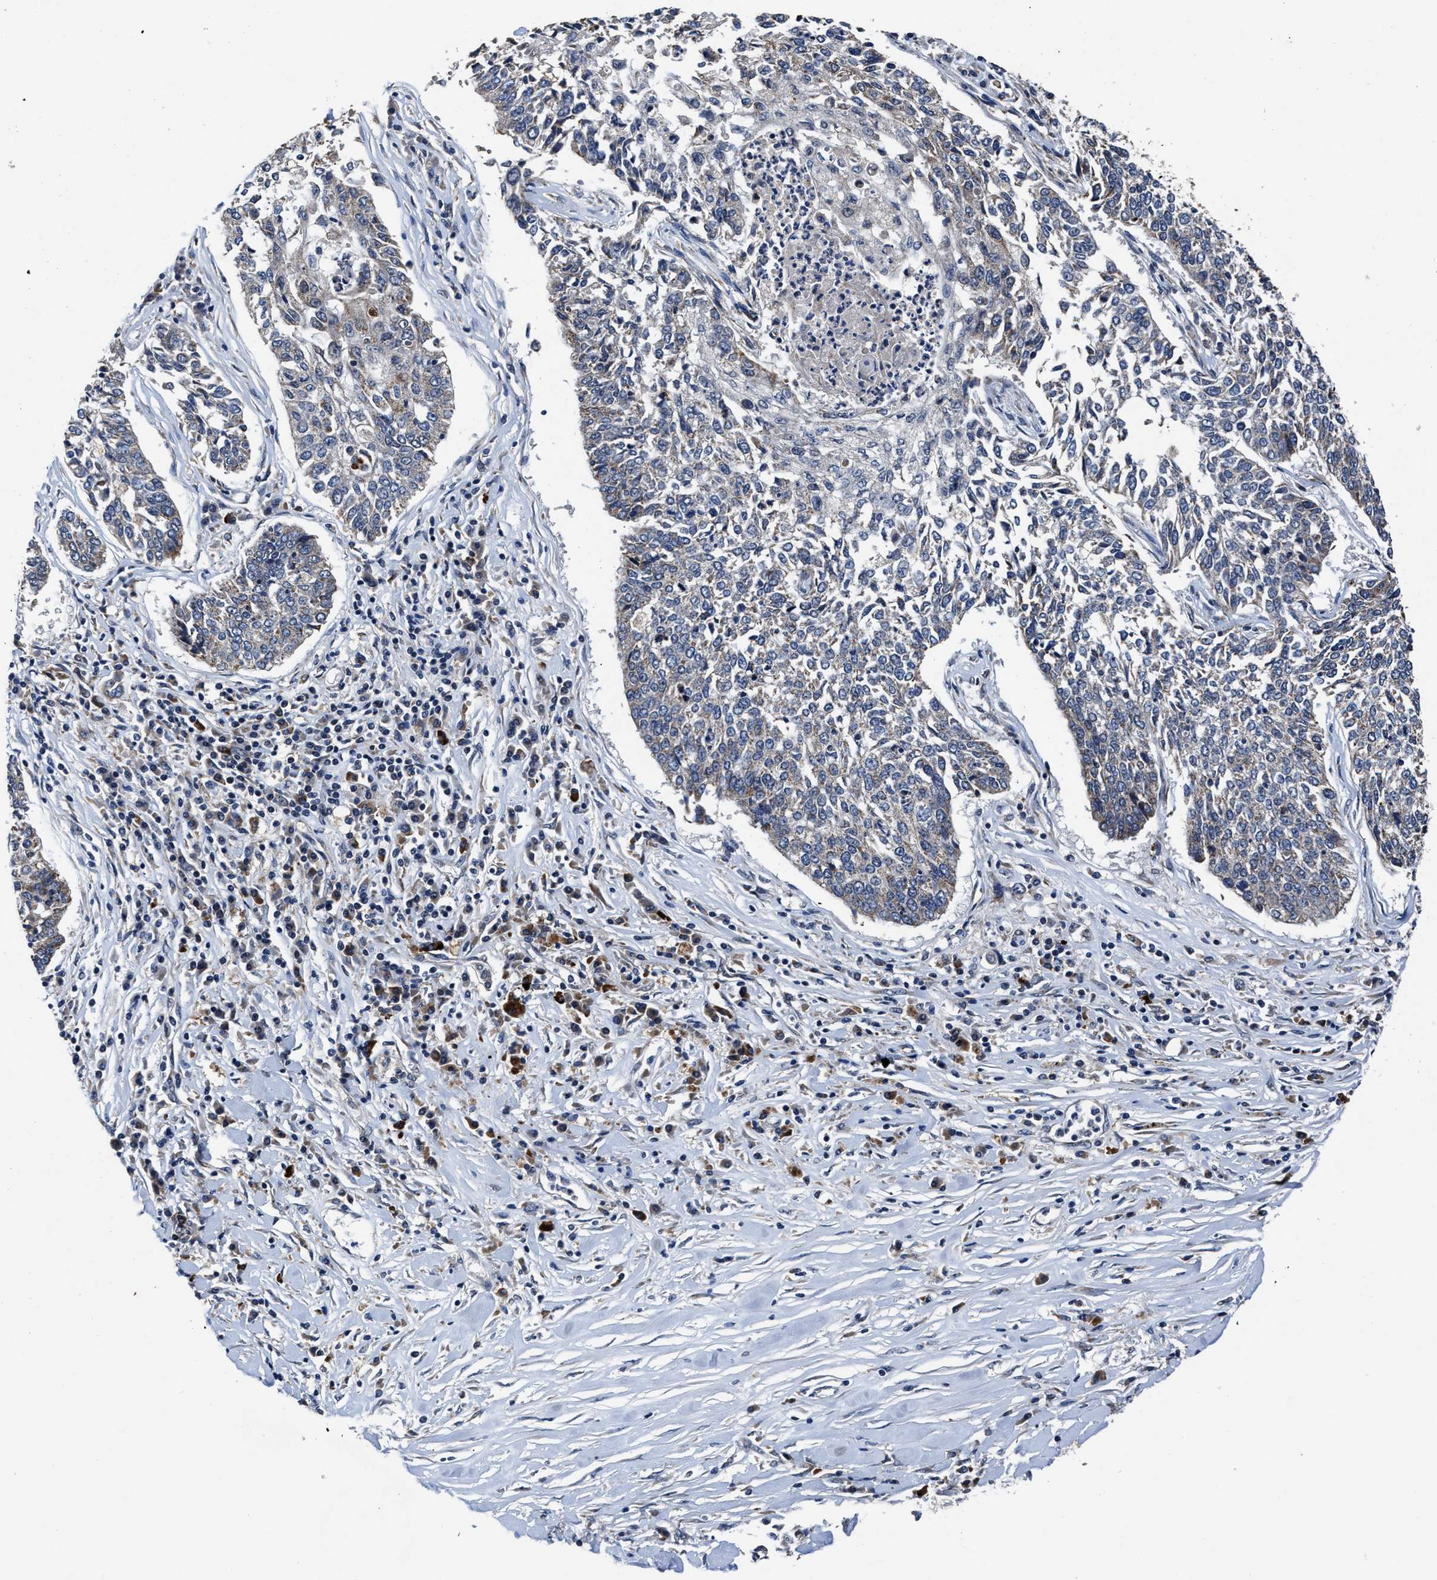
{"staining": {"intensity": "negative", "quantity": "none", "location": "none"}, "tissue": "lung cancer", "cell_type": "Tumor cells", "image_type": "cancer", "snomed": [{"axis": "morphology", "description": "Normal tissue, NOS"}, {"axis": "morphology", "description": "Squamous cell carcinoma, NOS"}, {"axis": "topography", "description": "Cartilage tissue"}, {"axis": "topography", "description": "Bronchus"}, {"axis": "topography", "description": "Lung"}], "caption": "The image demonstrates no staining of tumor cells in lung squamous cell carcinoma.", "gene": "TMEM53", "patient": {"sex": "female", "age": 49}}